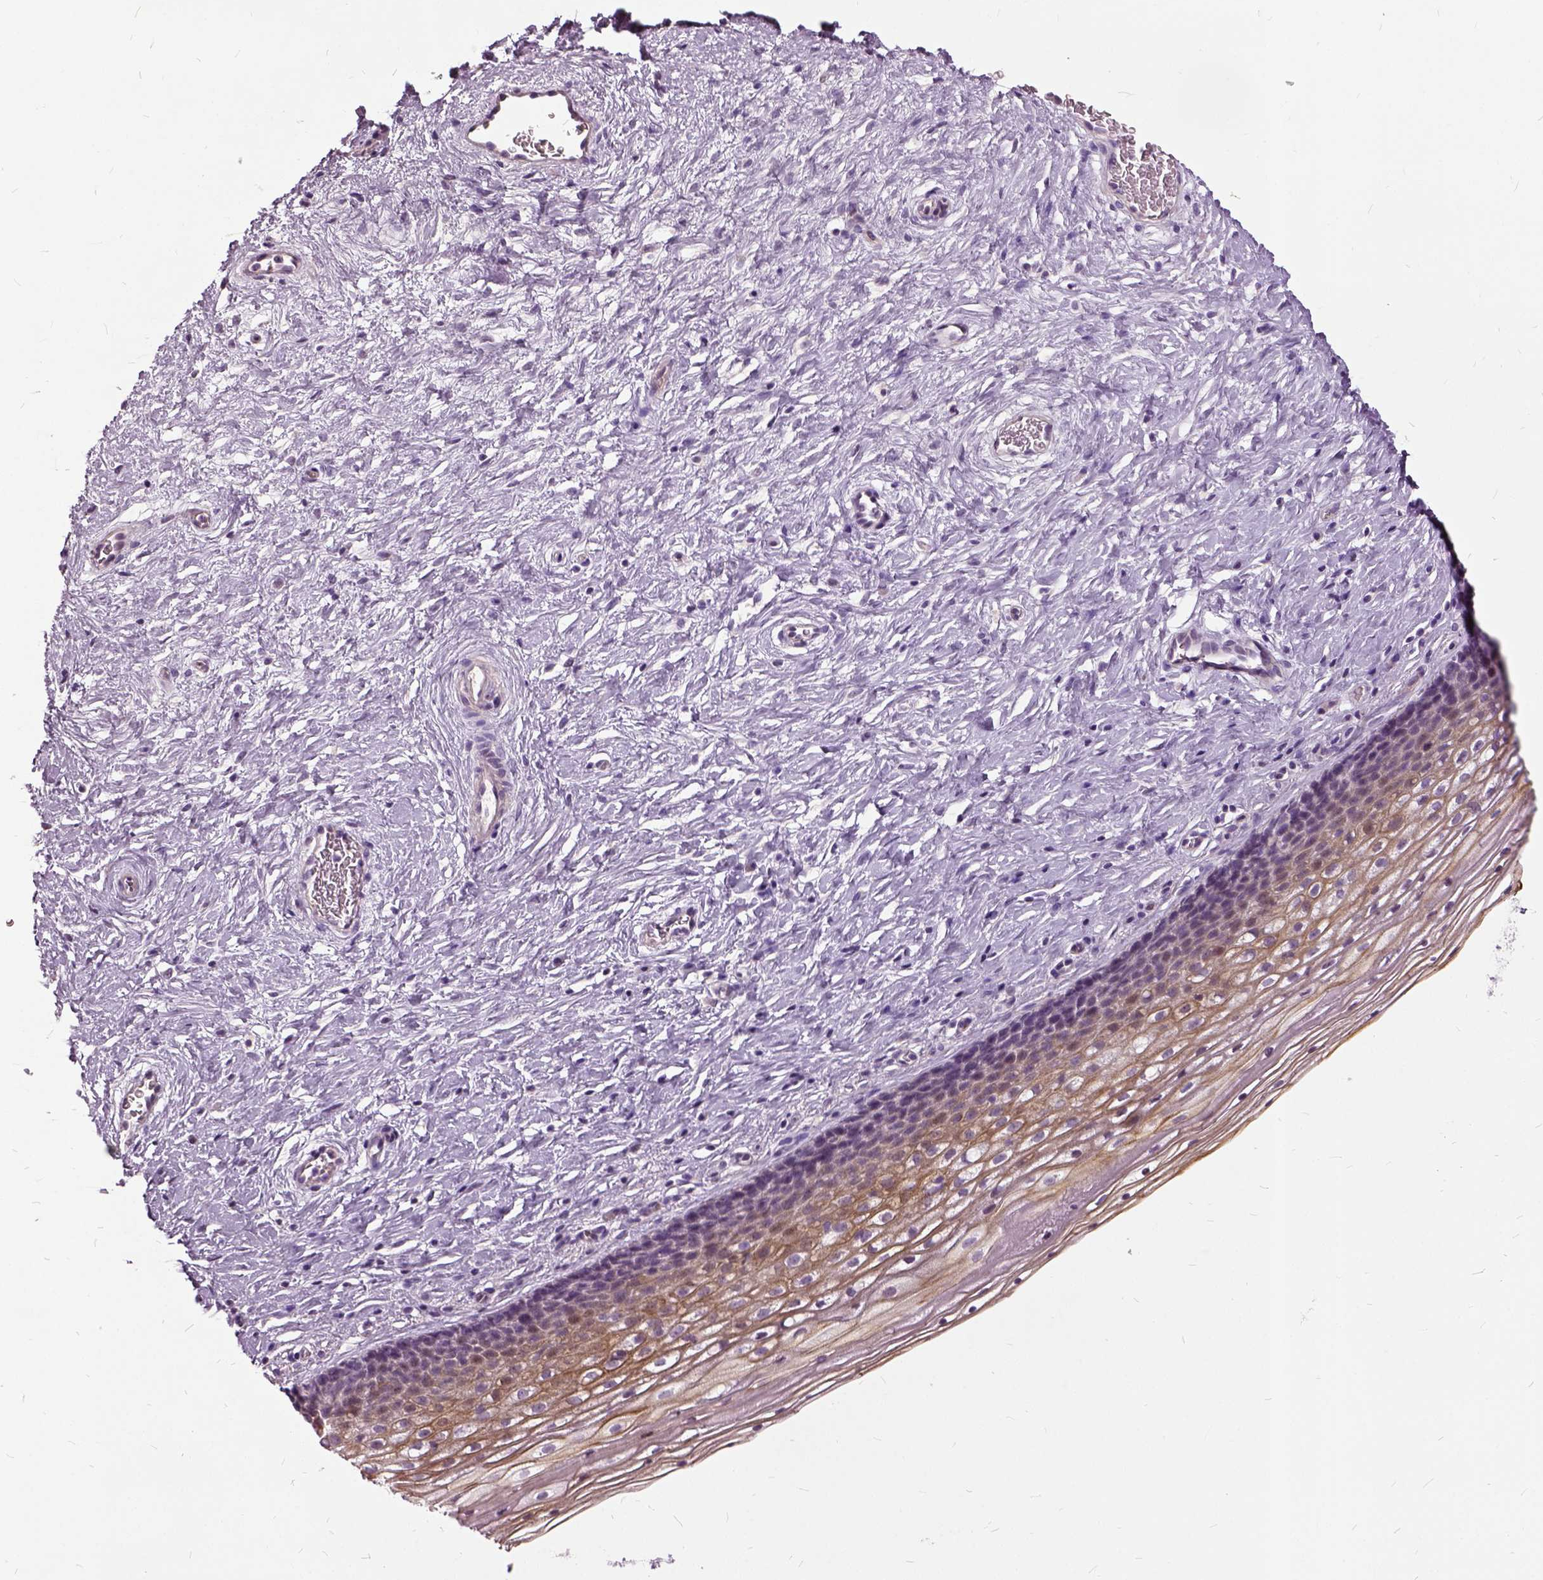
{"staining": {"intensity": "weak", "quantity": ">75%", "location": "cytoplasmic/membranous"}, "tissue": "cervix", "cell_type": "Glandular cells", "image_type": "normal", "snomed": [{"axis": "morphology", "description": "Normal tissue, NOS"}, {"axis": "topography", "description": "Cervix"}], "caption": "Immunohistochemistry (IHC) of benign human cervix reveals low levels of weak cytoplasmic/membranous expression in approximately >75% of glandular cells.", "gene": "ILRUN", "patient": {"sex": "female", "age": 34}}